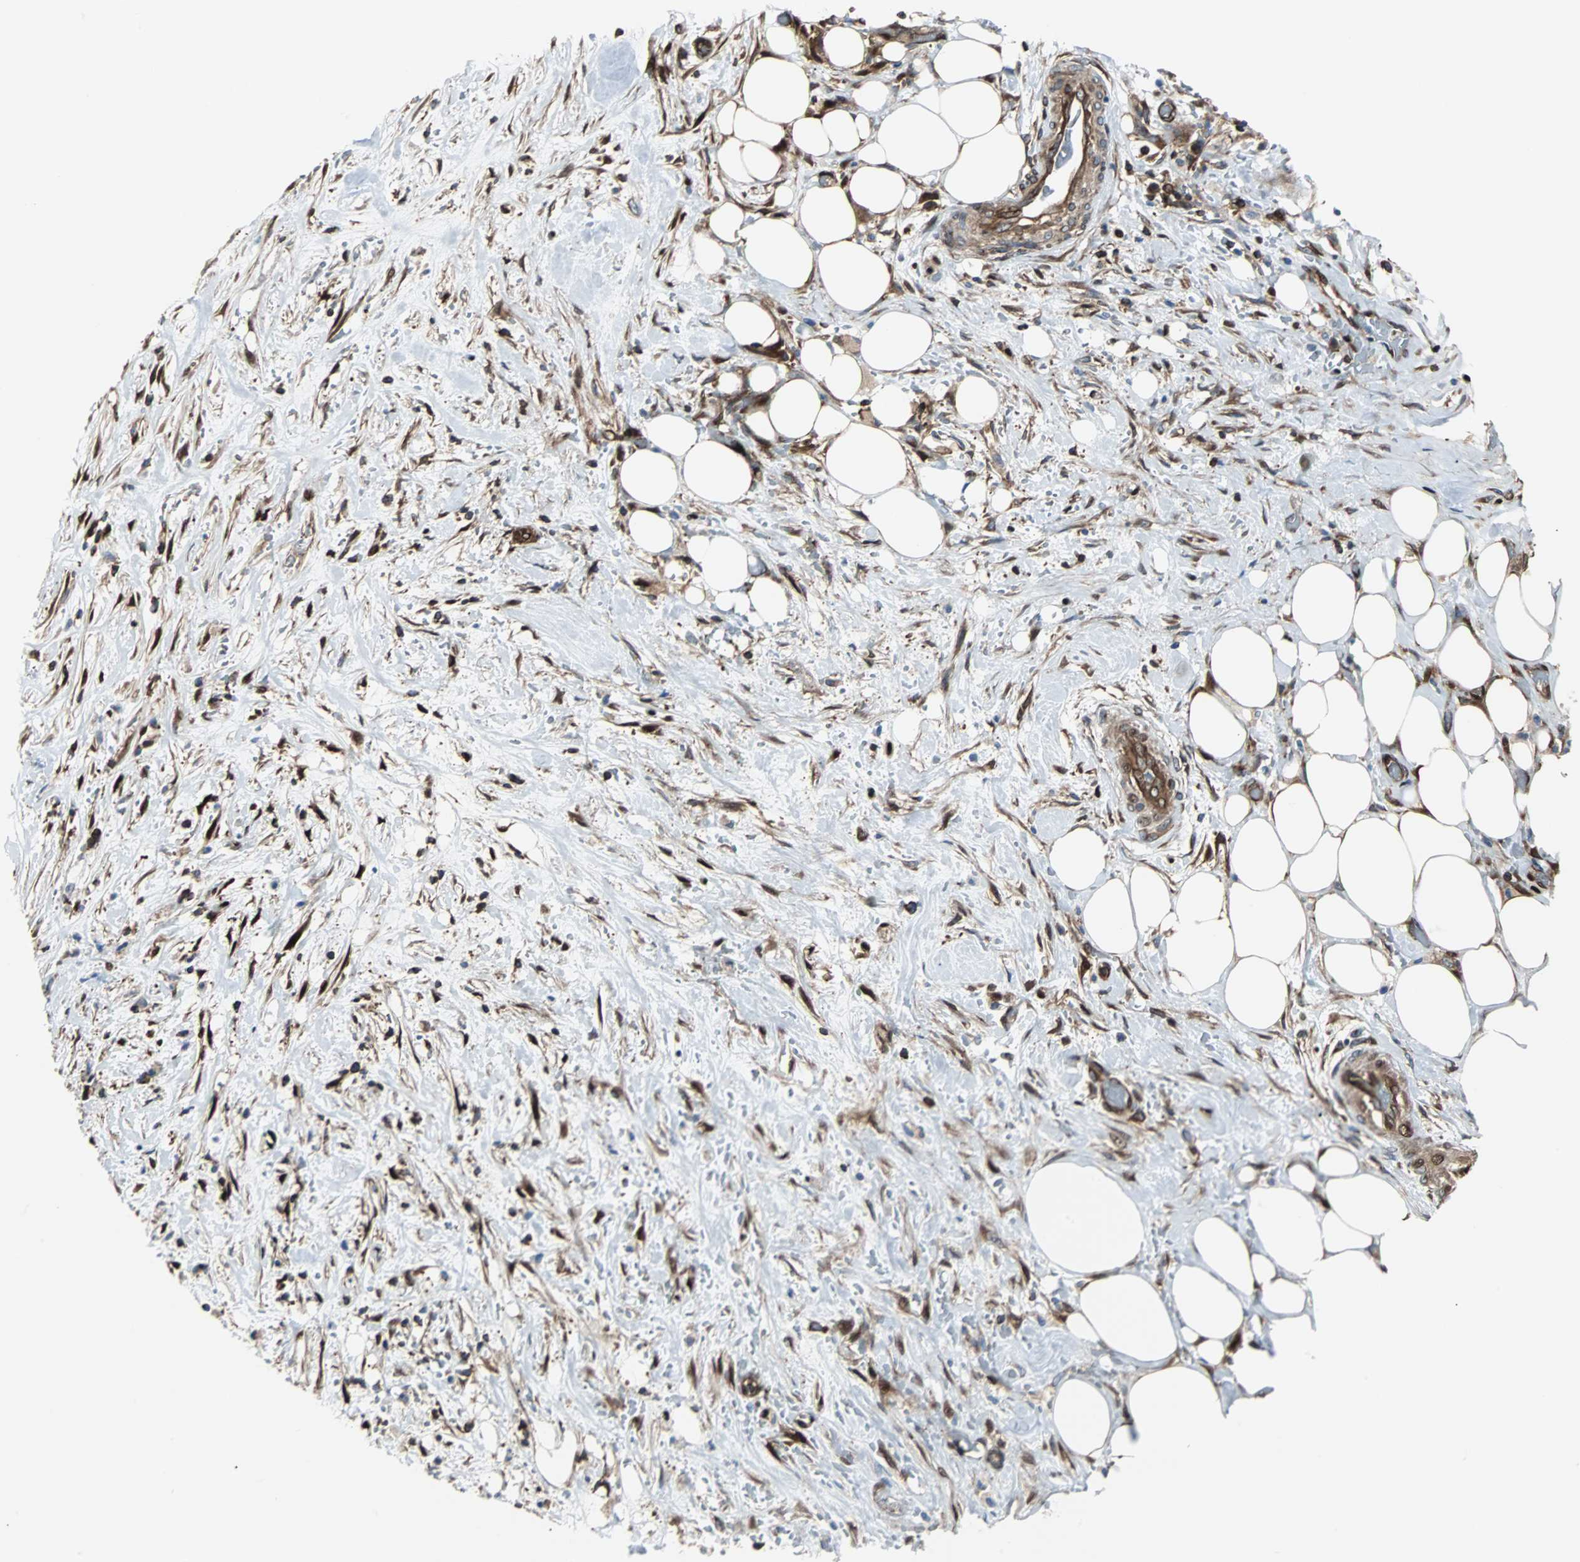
{"staining": {"intensity": "strong", "quantity": ">75%", "location": "cytoplasmic/membranous,nuclear"}, "tissue": "liver cancer", "cell_type": "Tumor cells", "image_type": "cancer", "snomed": [{"axis": "morphology", "description": "Cholangiocarcinoma"}, {"axis": "topography", "description": "Liver"}], "caption": "Protein expression analysis of liver cancer (cholangiocarcinoma) demonstrates strong cytoplasmic/membranous and nuclear positivity in approximately >75% of tumor cells.", "gene": "RELA", "patient": {"sex": "female", "age": 68}}